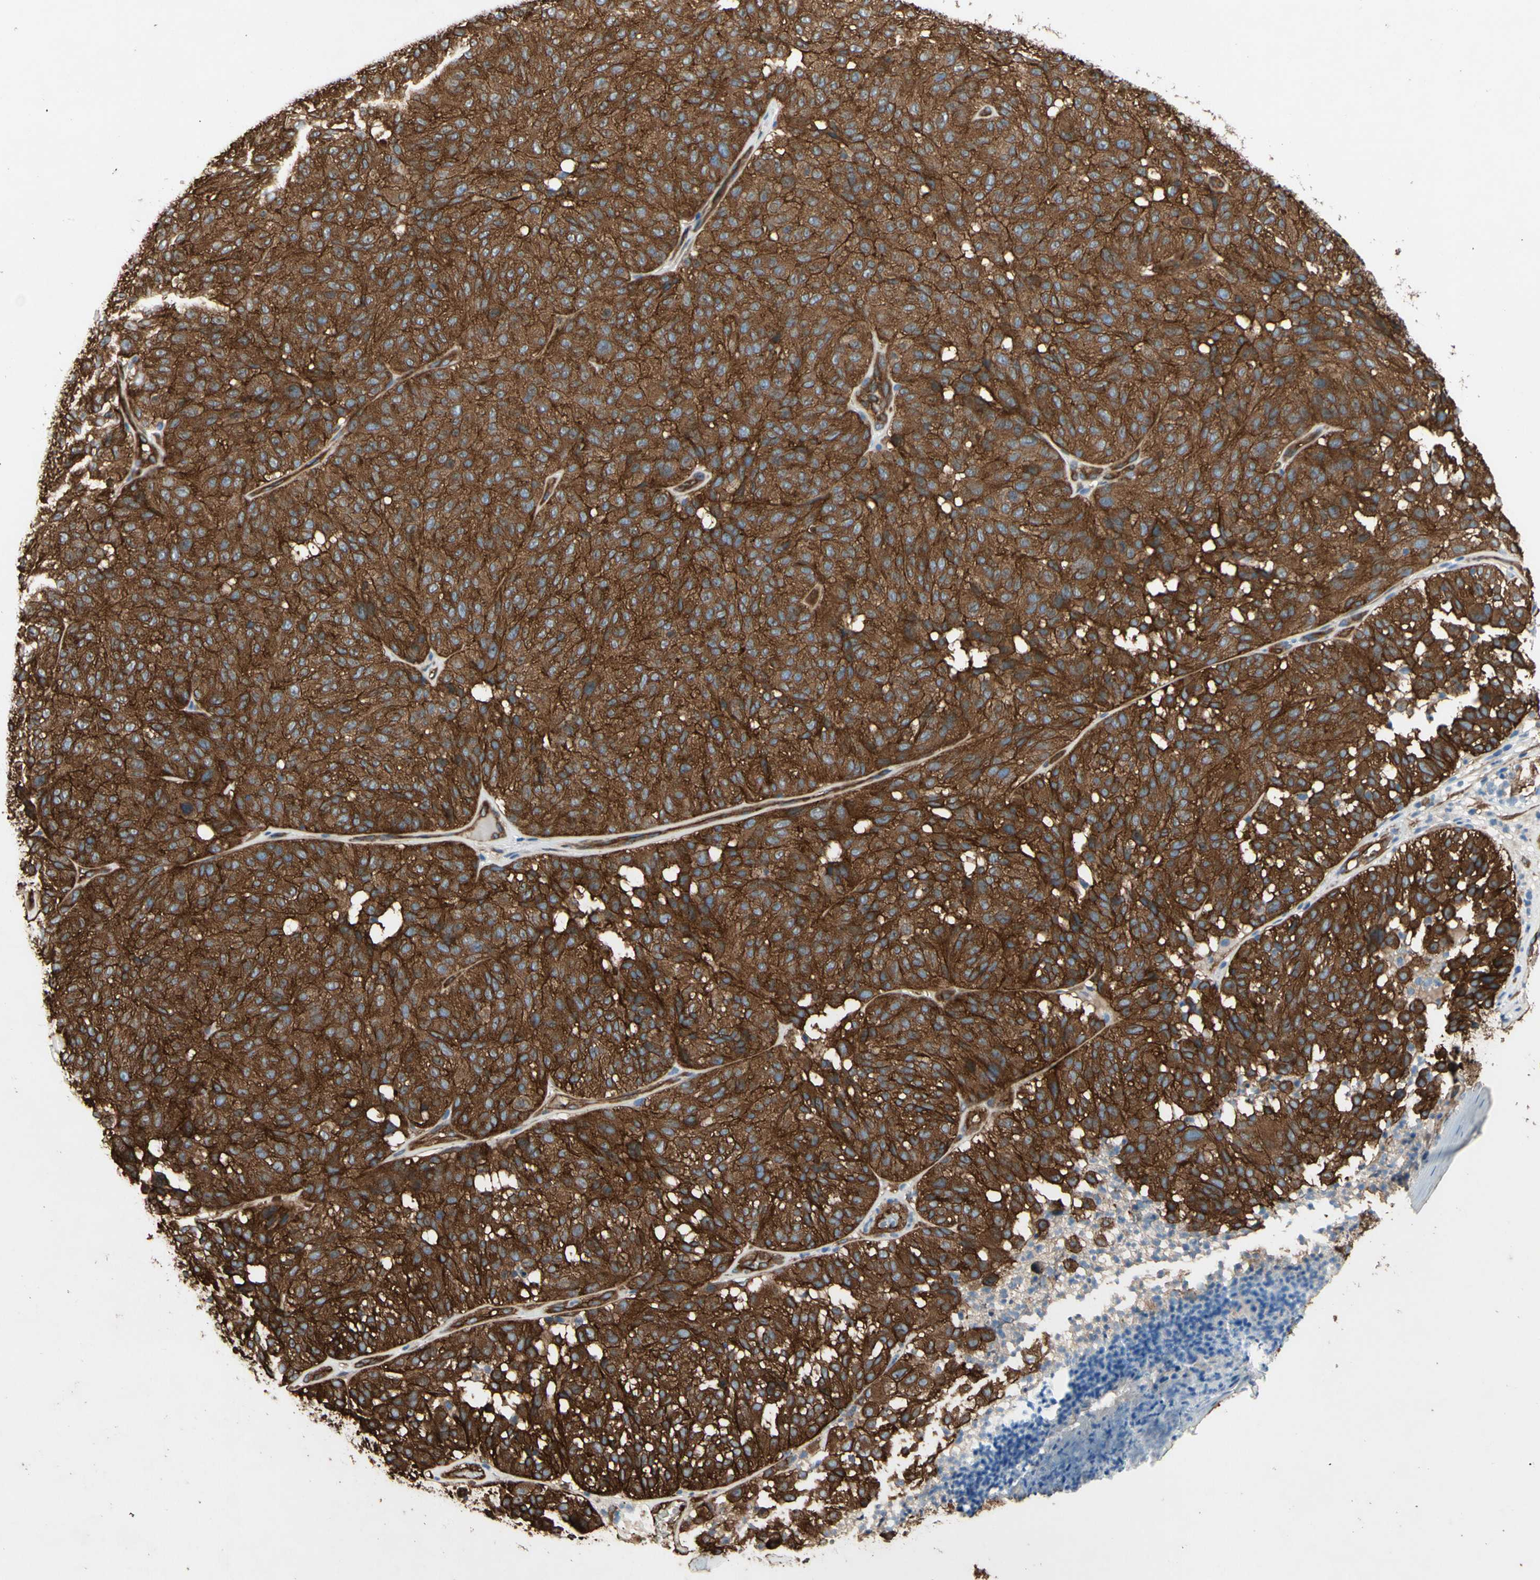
{"staining": {"intensity": "moderate", "quantity": ">75%", "location": "cytoplasmic/membranous"}, "tissue": "melanoma", "cell_type": "Tumor cells", "image_type": "cancer", "snomed": [{"axis": "morphology", "description": "Malignant melanoma, NOS"}, {"axis": "topography", "description": "Skin"}], "caption": "Moderate cytoplasmic/membranous staining for a protein is seen in about >75% of tumor cells of malignant melanoma using immunohistochemistry (IHC).", "gene": "CTTNBP2", "patient": {"sex": "female", "age": 46}}